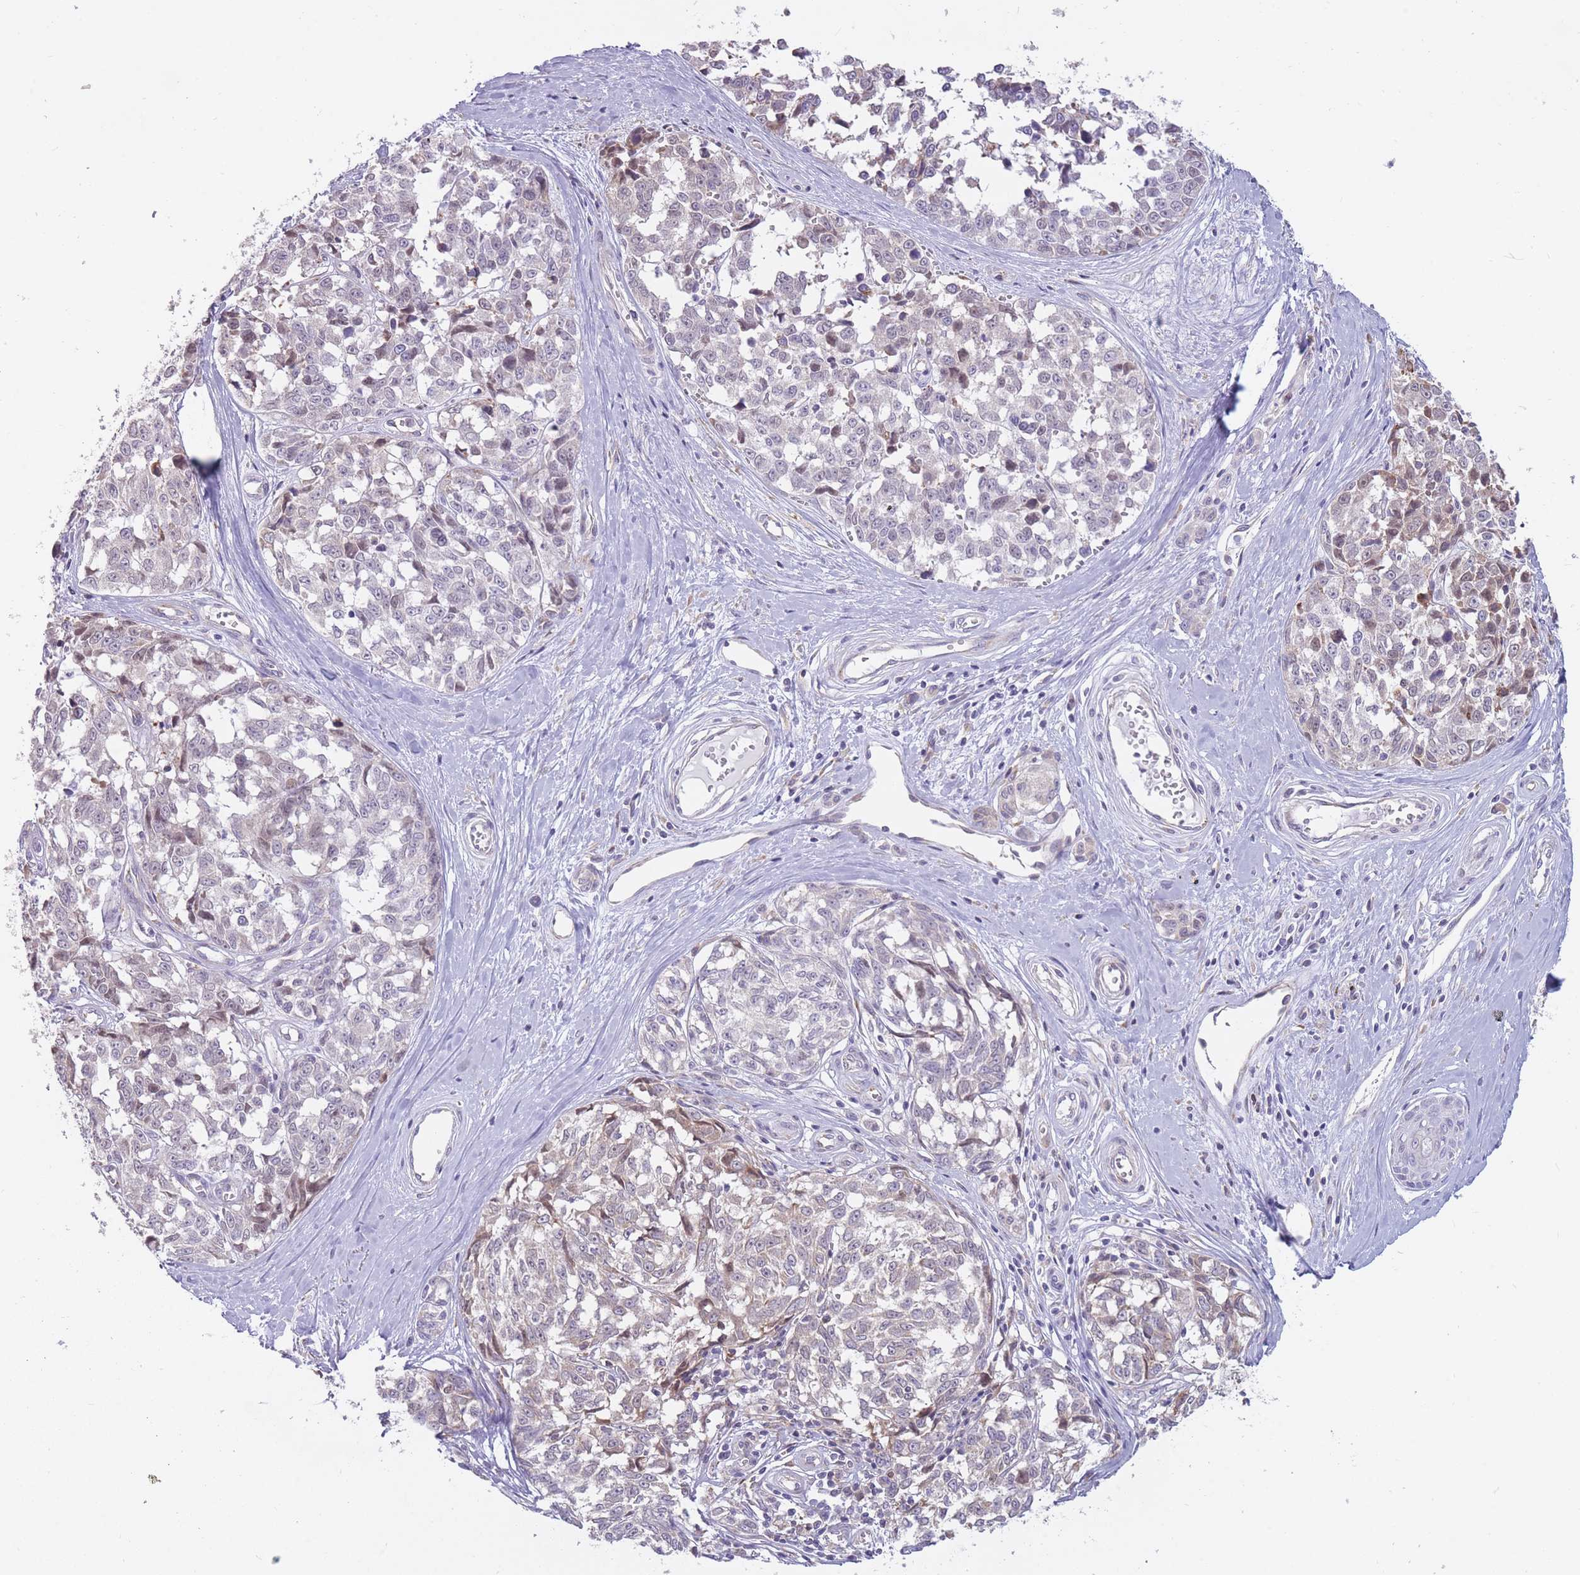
{"staining": {"intensity": "weak", "quantity": "<25%", "location": "cytoplasmic/membranous"}, "tissue": "melanoma", "cell_type": "Tumor cells", "image_type": "cancer", "snomed": [{"axis": "morphology", "description": "Normal tissue, NOS"}, {"axis": "morphology", "description": "Malignant melanoma, NOS"}, {"axis": "topography", "description": "Skin"}], "caption": "Malignant melanoma was stained to show a protein in brown. There is no significant staining in tumor cells.", "gene": "TRAPPC5", "patient": {"sex": "female", "age": 64}}